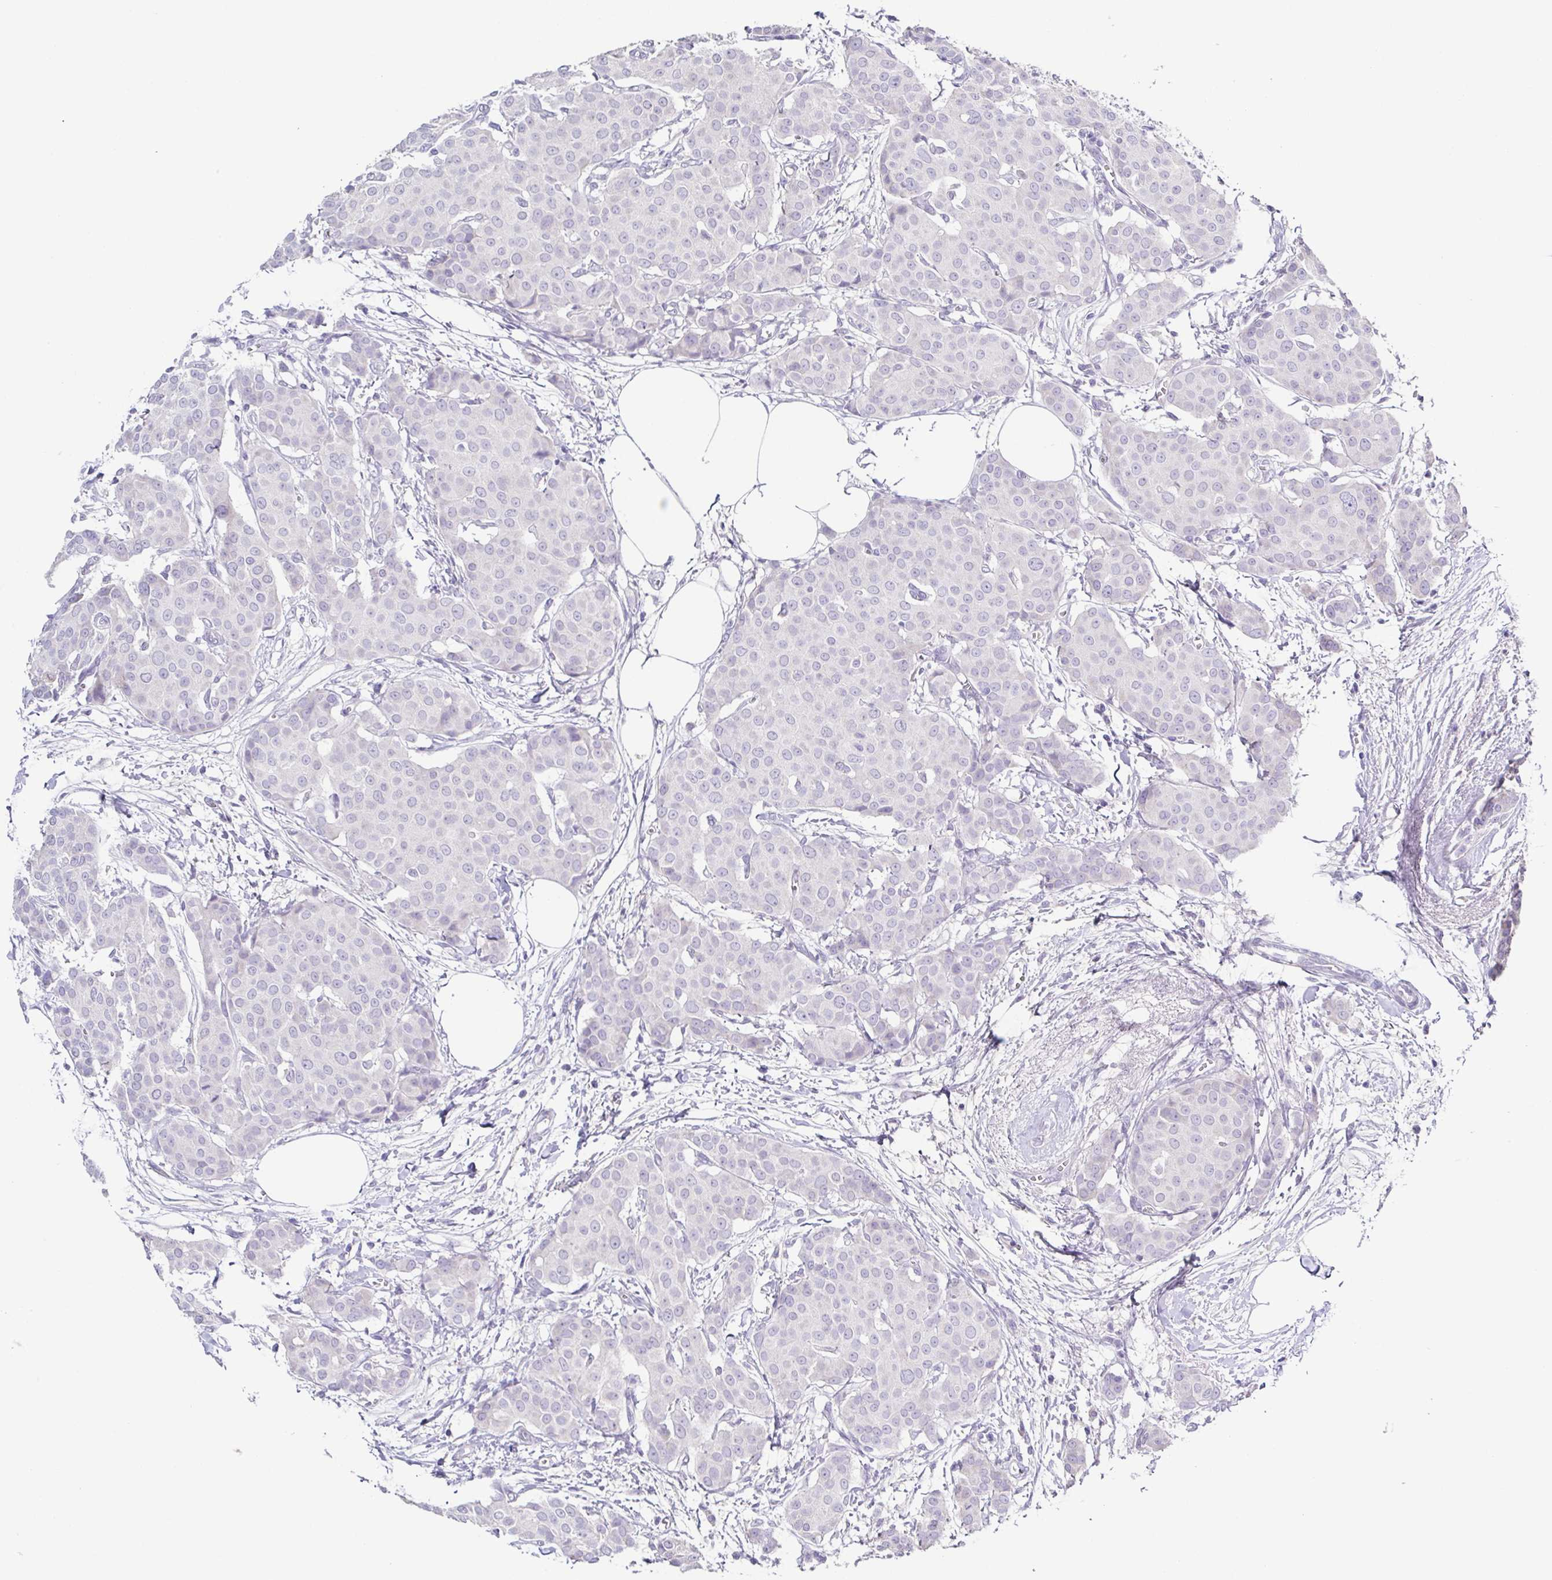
{"staining": {"intensity": "negative", "quantity": "none", "location": "none"}, "tissue": "breast cancer", "cell_type": "Tumor cells", "image_type": "cancer", "snomed": [{"axis": "morphology", "description": "Duct carcinoma"}, {"axis": "topography", "description": "Breast"}], "caption": "Immunohistochemistry of human breast cancer exhibits no expression in tumor cells.", "gene": "RDH11", "patient": {"sex": "female", "age": 91}}